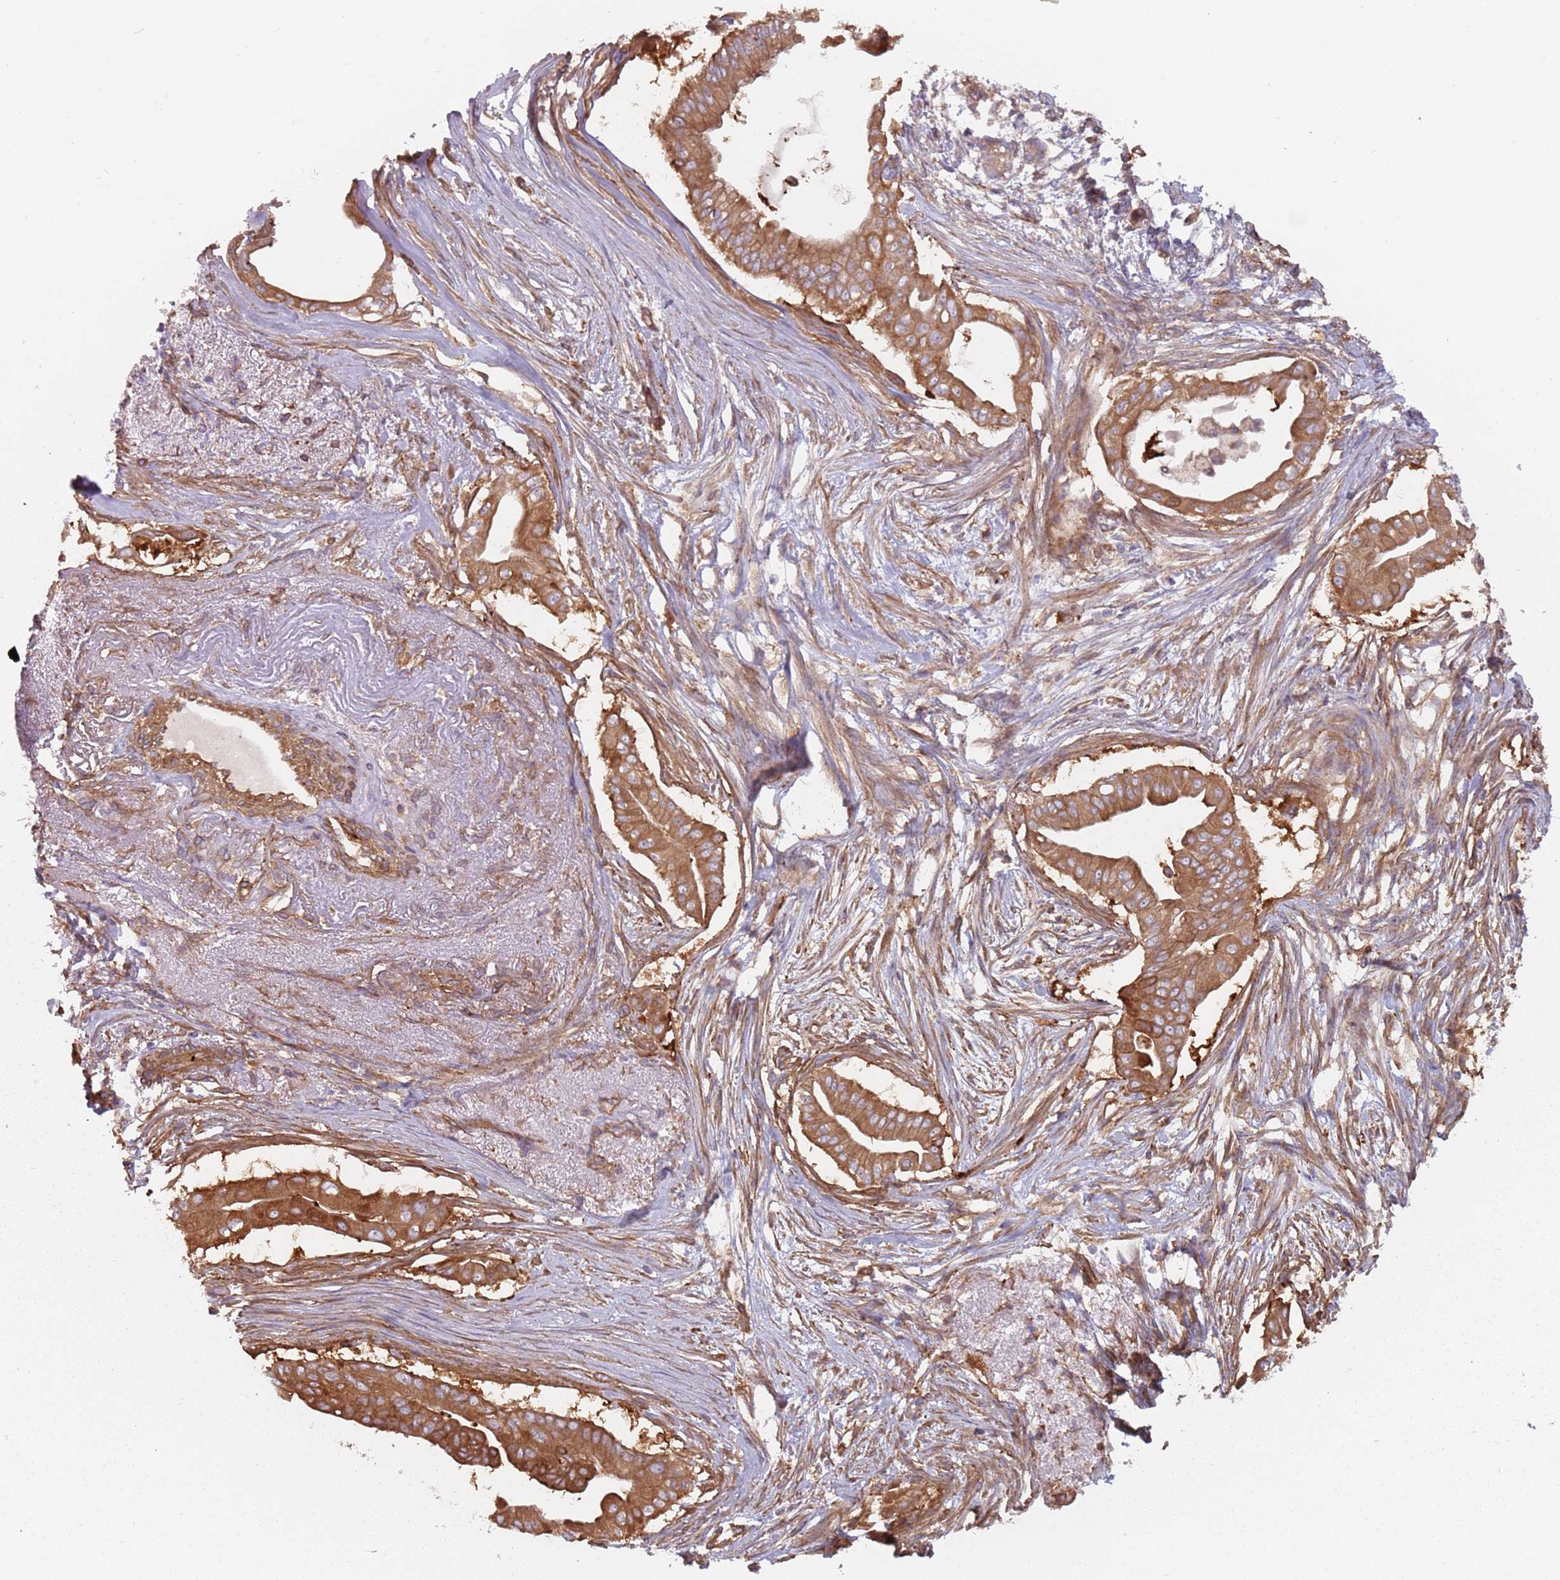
{"staining": {"intensity": "strong", "quantity": ">75%", "location": "cytoplasmic/membranous"}, "tissue": "pancreatic cancer", "cell_type": "Tumor cells", "image_type": "cancer", "snomed": [{"axis": "morphology", "description": "Adenocarcinoma, NOS"}, {"axis": "topography", "description": "Pancreas"}], "caption": "The image exhibits a brown stain indicating the presence of a protein in the cytoplasmic/membranous of tumor cells in pancreatic adenocarcinoma. (Stains: DAB in brown, nuclei in blue, Microscopy: brightfield microscopy at high magnification).", "gene": "SPDL1", "patient": {"sex": "male", "age": 71}}